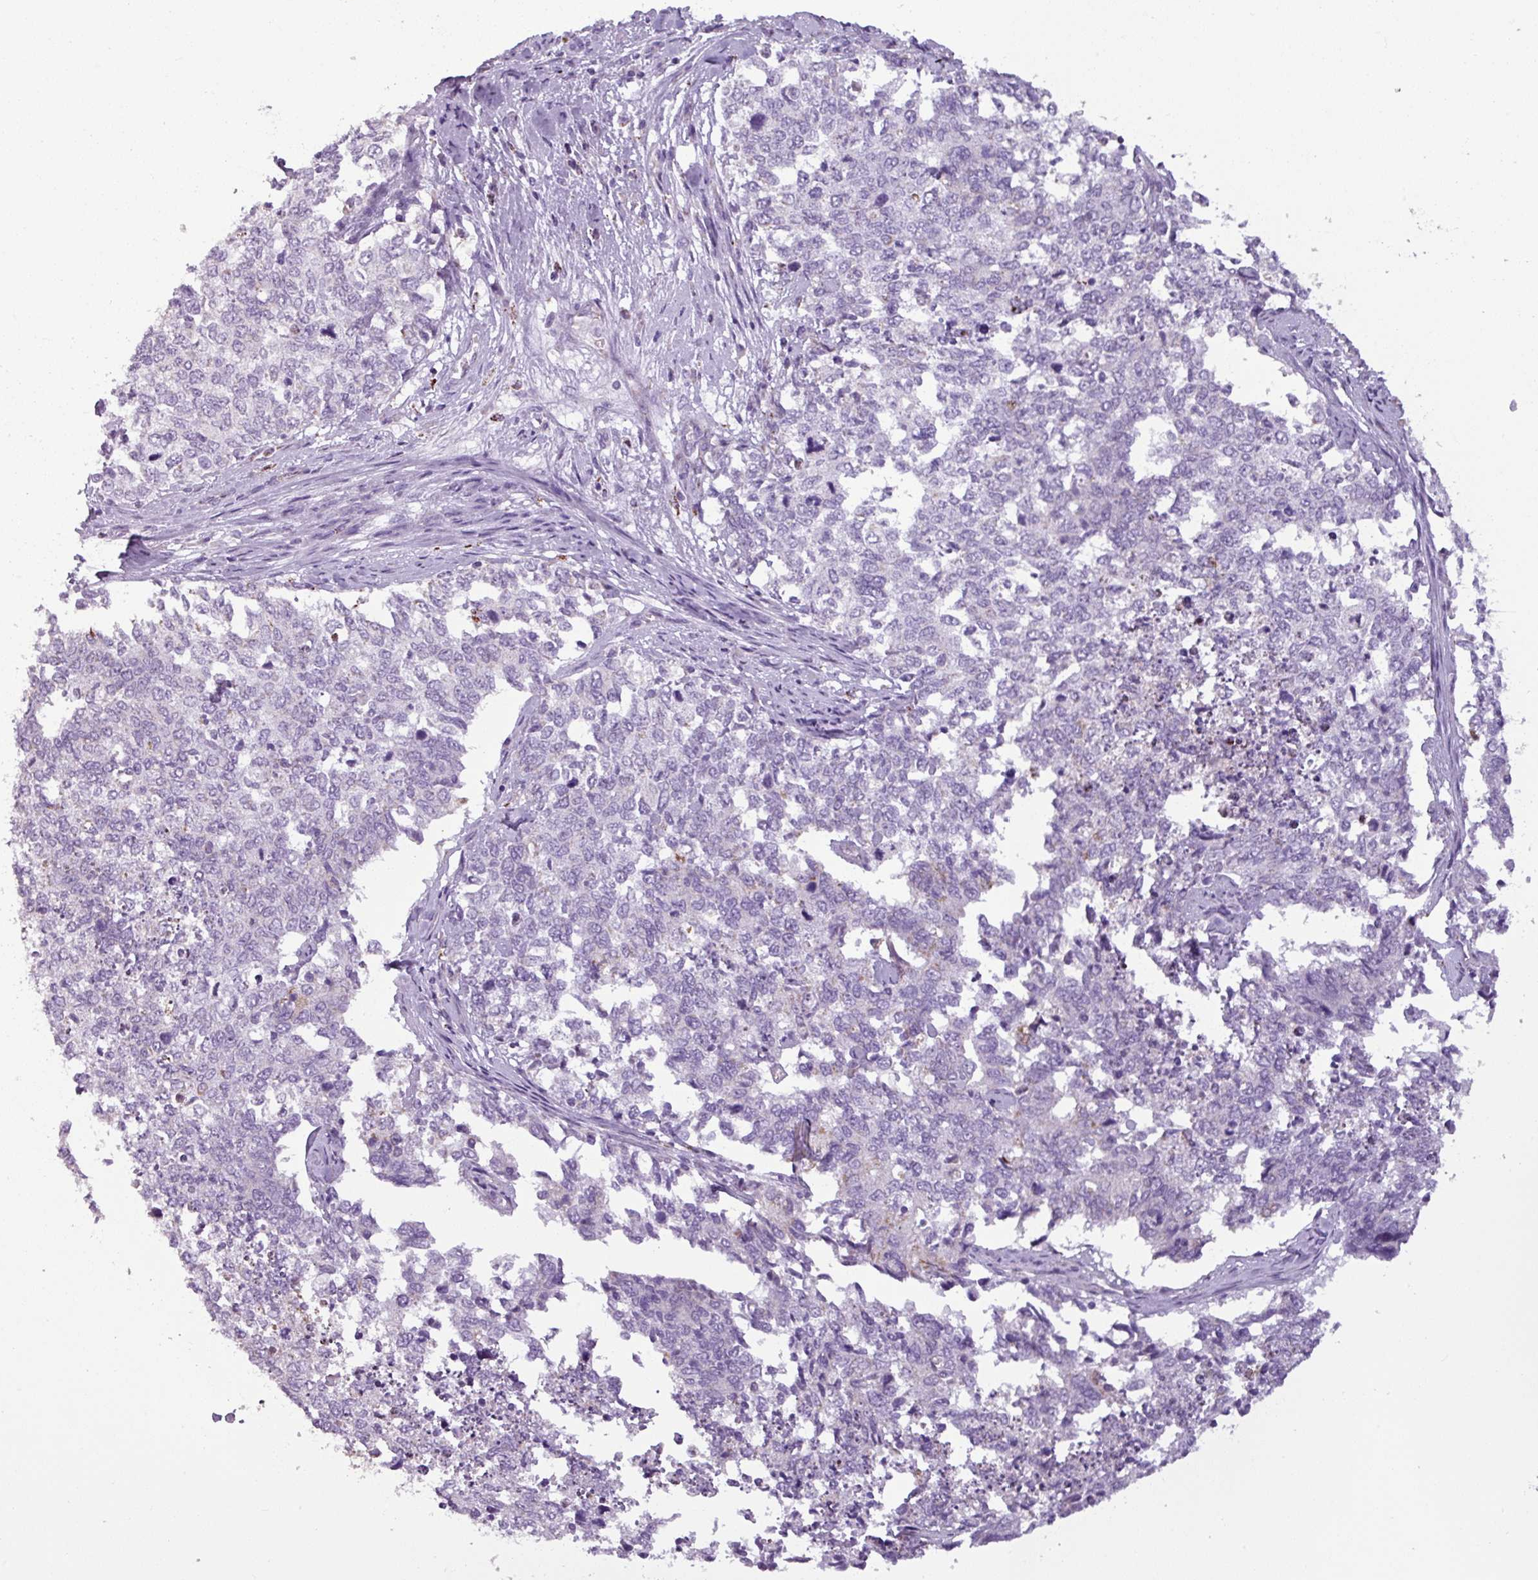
{"staining": {"intensity": "negative", "quantity": "none", "location": "none"}, "tissue": "cervical cancer", "cell_type": "Tumor cells", "image_type": "cancer", "snomed": [{"axis": "morphology", "description": "Squamous cell carcinoma, NOS"}, {"axis": "topography", "description": "Cervix"}], "caption": "IHC of human cervical cancer (squamous cell carcinoma) reveals no staining in tumor cells.", "gene": "ZNF667", "patient": {"sex": "female", "age": 63}}